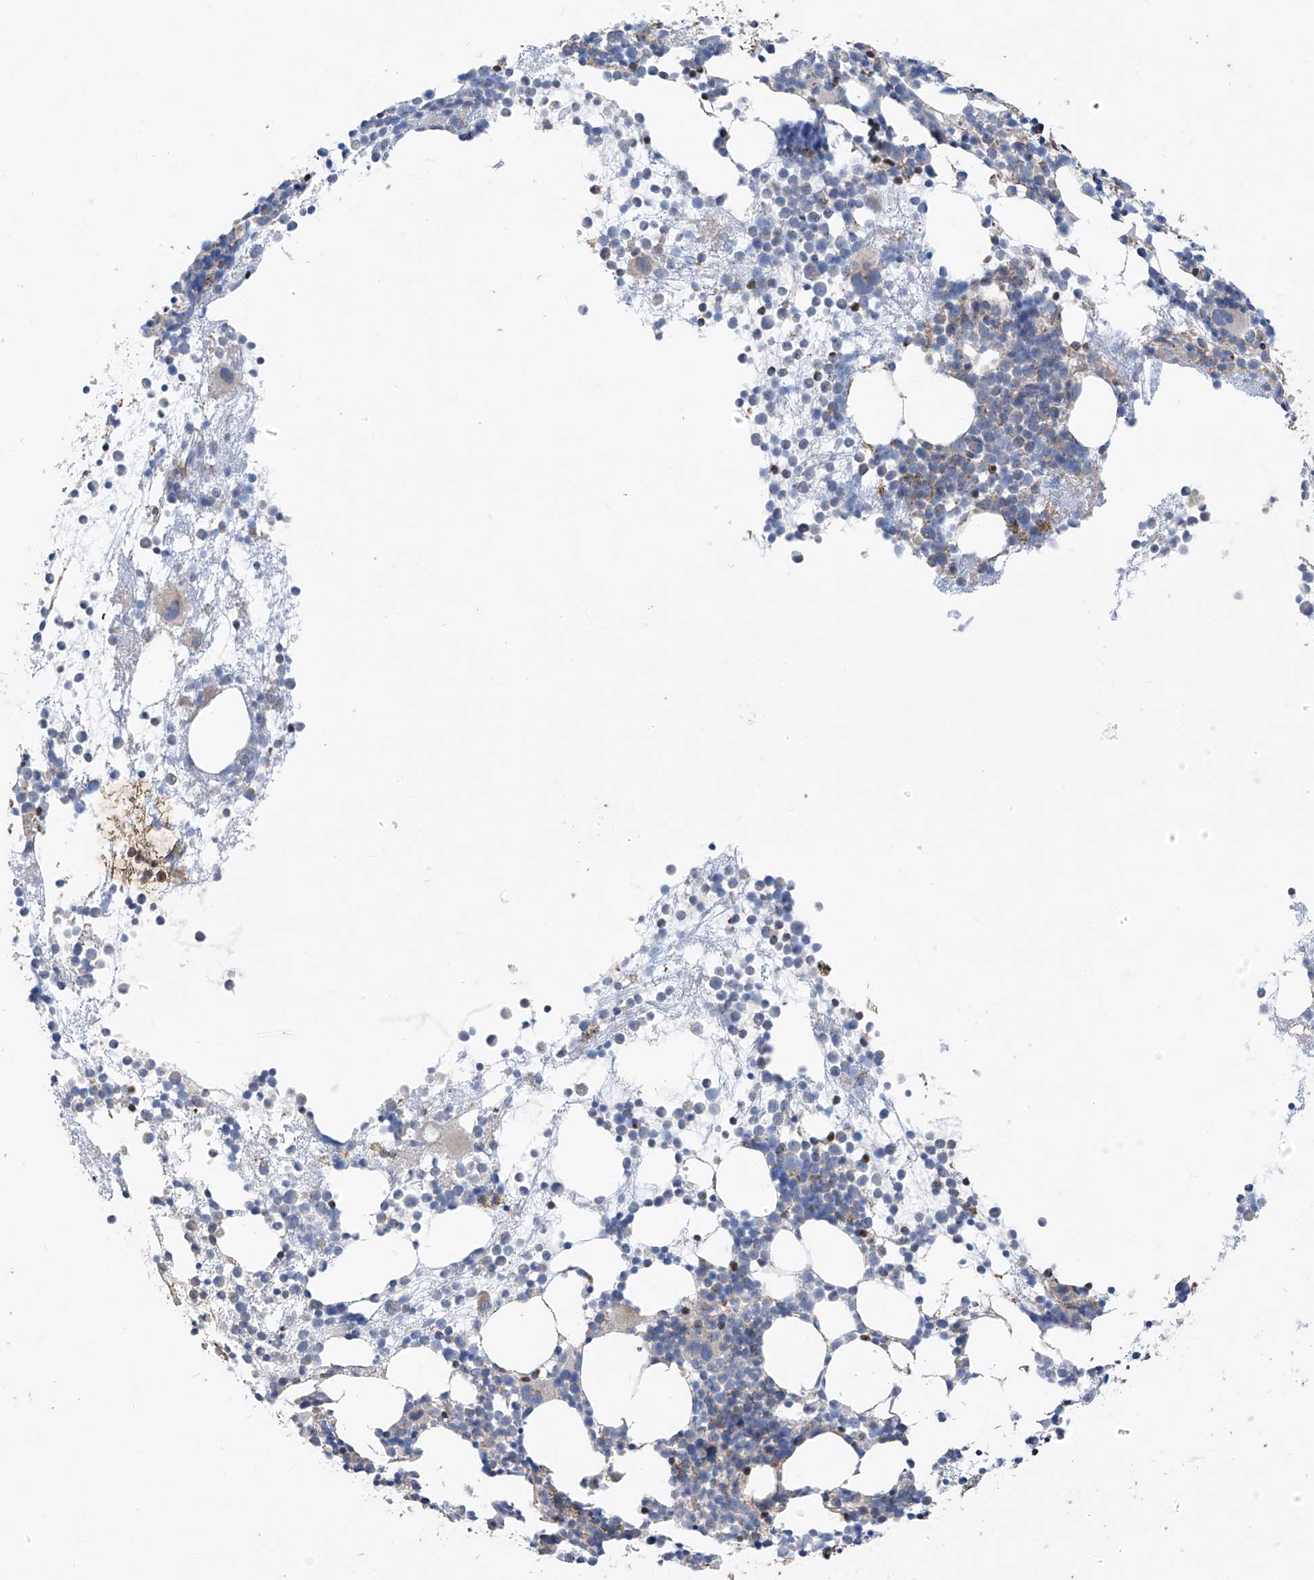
{"staining": {"intensity": "moderate", "quantity": "<25%", "location": "cytoplasmic/membranous"}, "tissue": "bone marrow", "cell_type": "Hematopoietic cells", "image_type": "normal", "snomed": [{"axis": "morphology", "description": "Normal tissue, NOS"}, {"axis": "topography", "description": "Bone marrow"}], "caption": "An image showing moderate cytoplasmic/membranous positivity in approximately <25% of hematopoietic cells in normal bone marrow, as visualized by brown immunohistochemical staining.", "gene": "EOMES", "patient": {"sex": "female", "age": 57}}